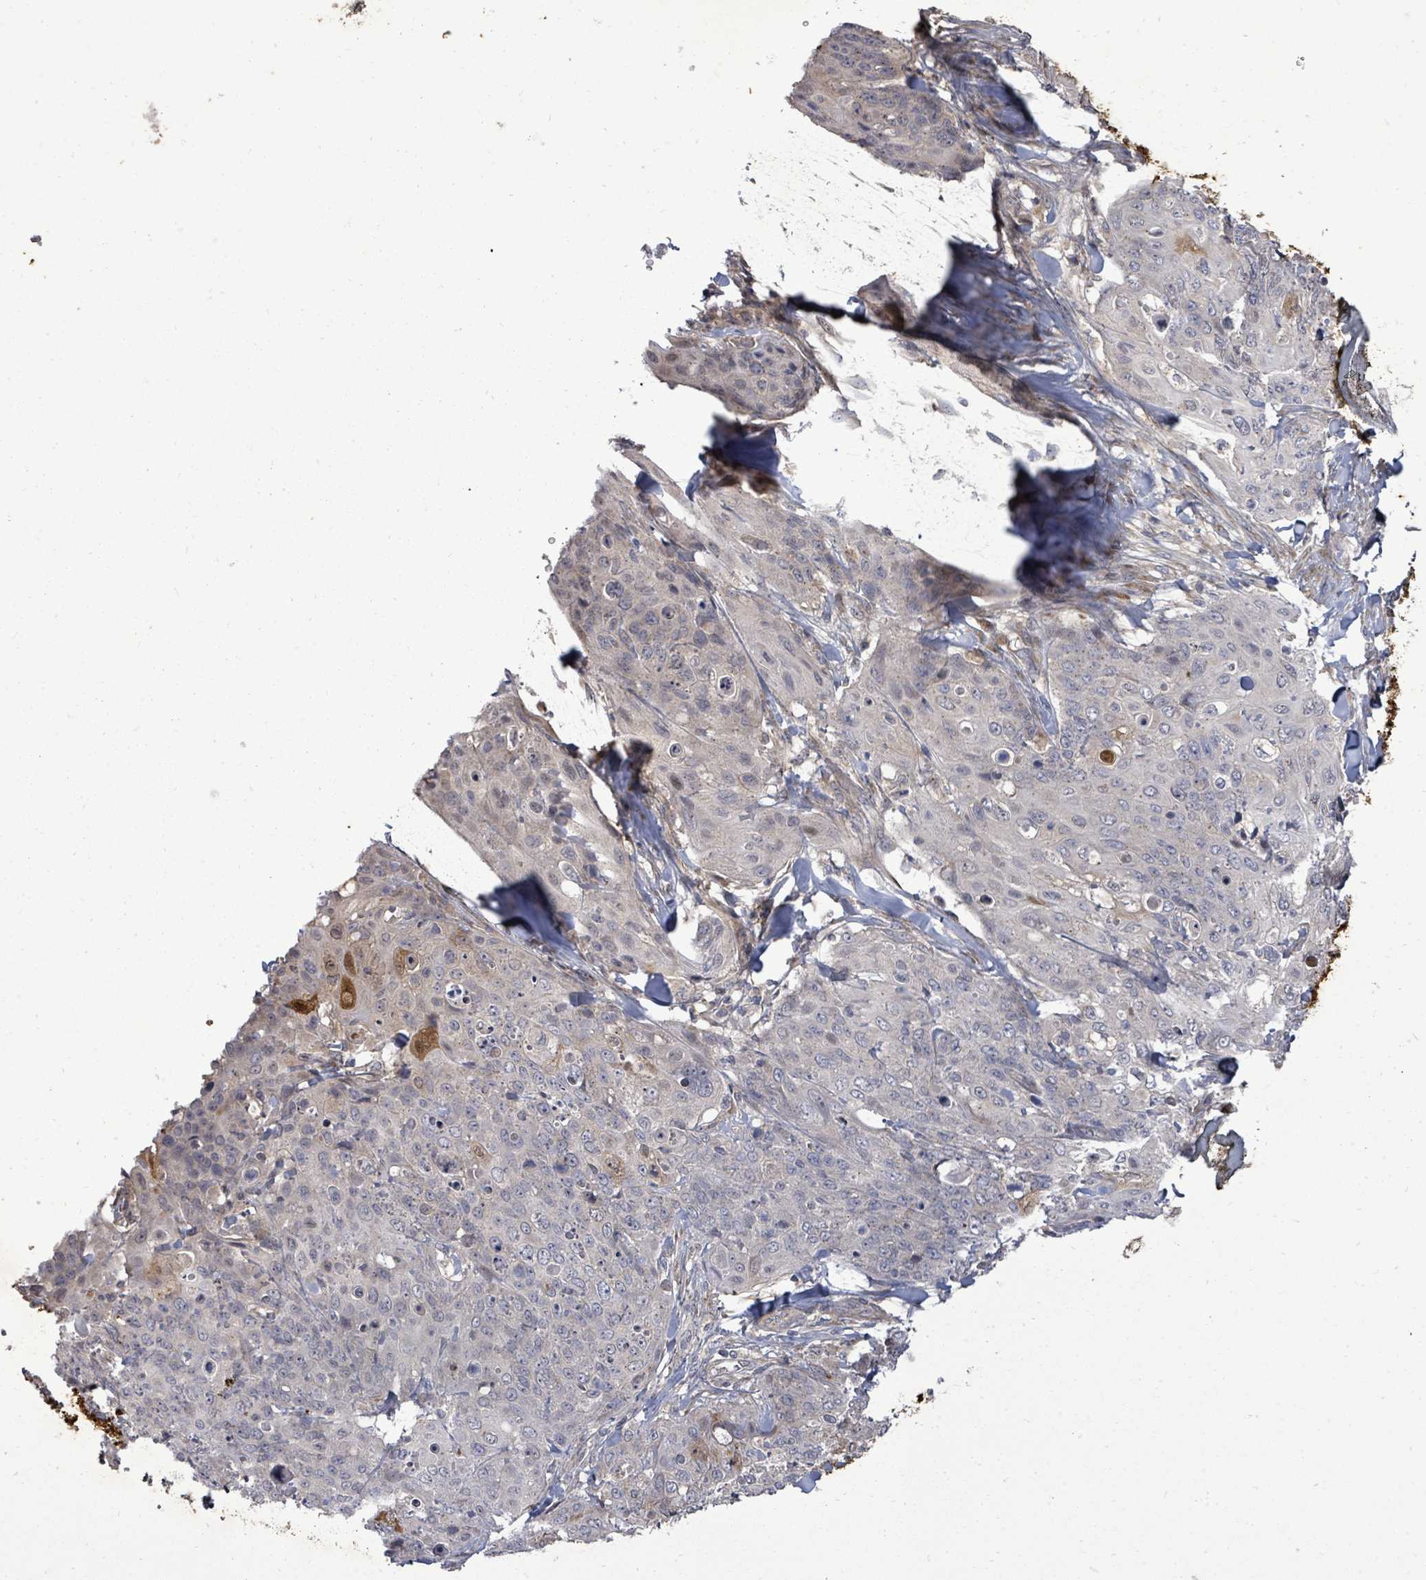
{"staining": {"intensity": "negative", "quantity": "none", "location": "none"}, "tissue": "skin cancer", "cell_type": "Tumor cells", "image_type": "cancer", "snomed": [{"axis": "morphology", "description": "Squamous cell carcinoma, NOS"}, {"axis": "topography", "description": "Skin"}, {"axis": "topography", "description": "Vulva"}], "caption": "Skin squamous cell carcinoma stained for a protein using IHC exhibits no expression tumor cells.", "gene": "KRTAP27-1", "patient": {"sex": "female", "age": 85}}